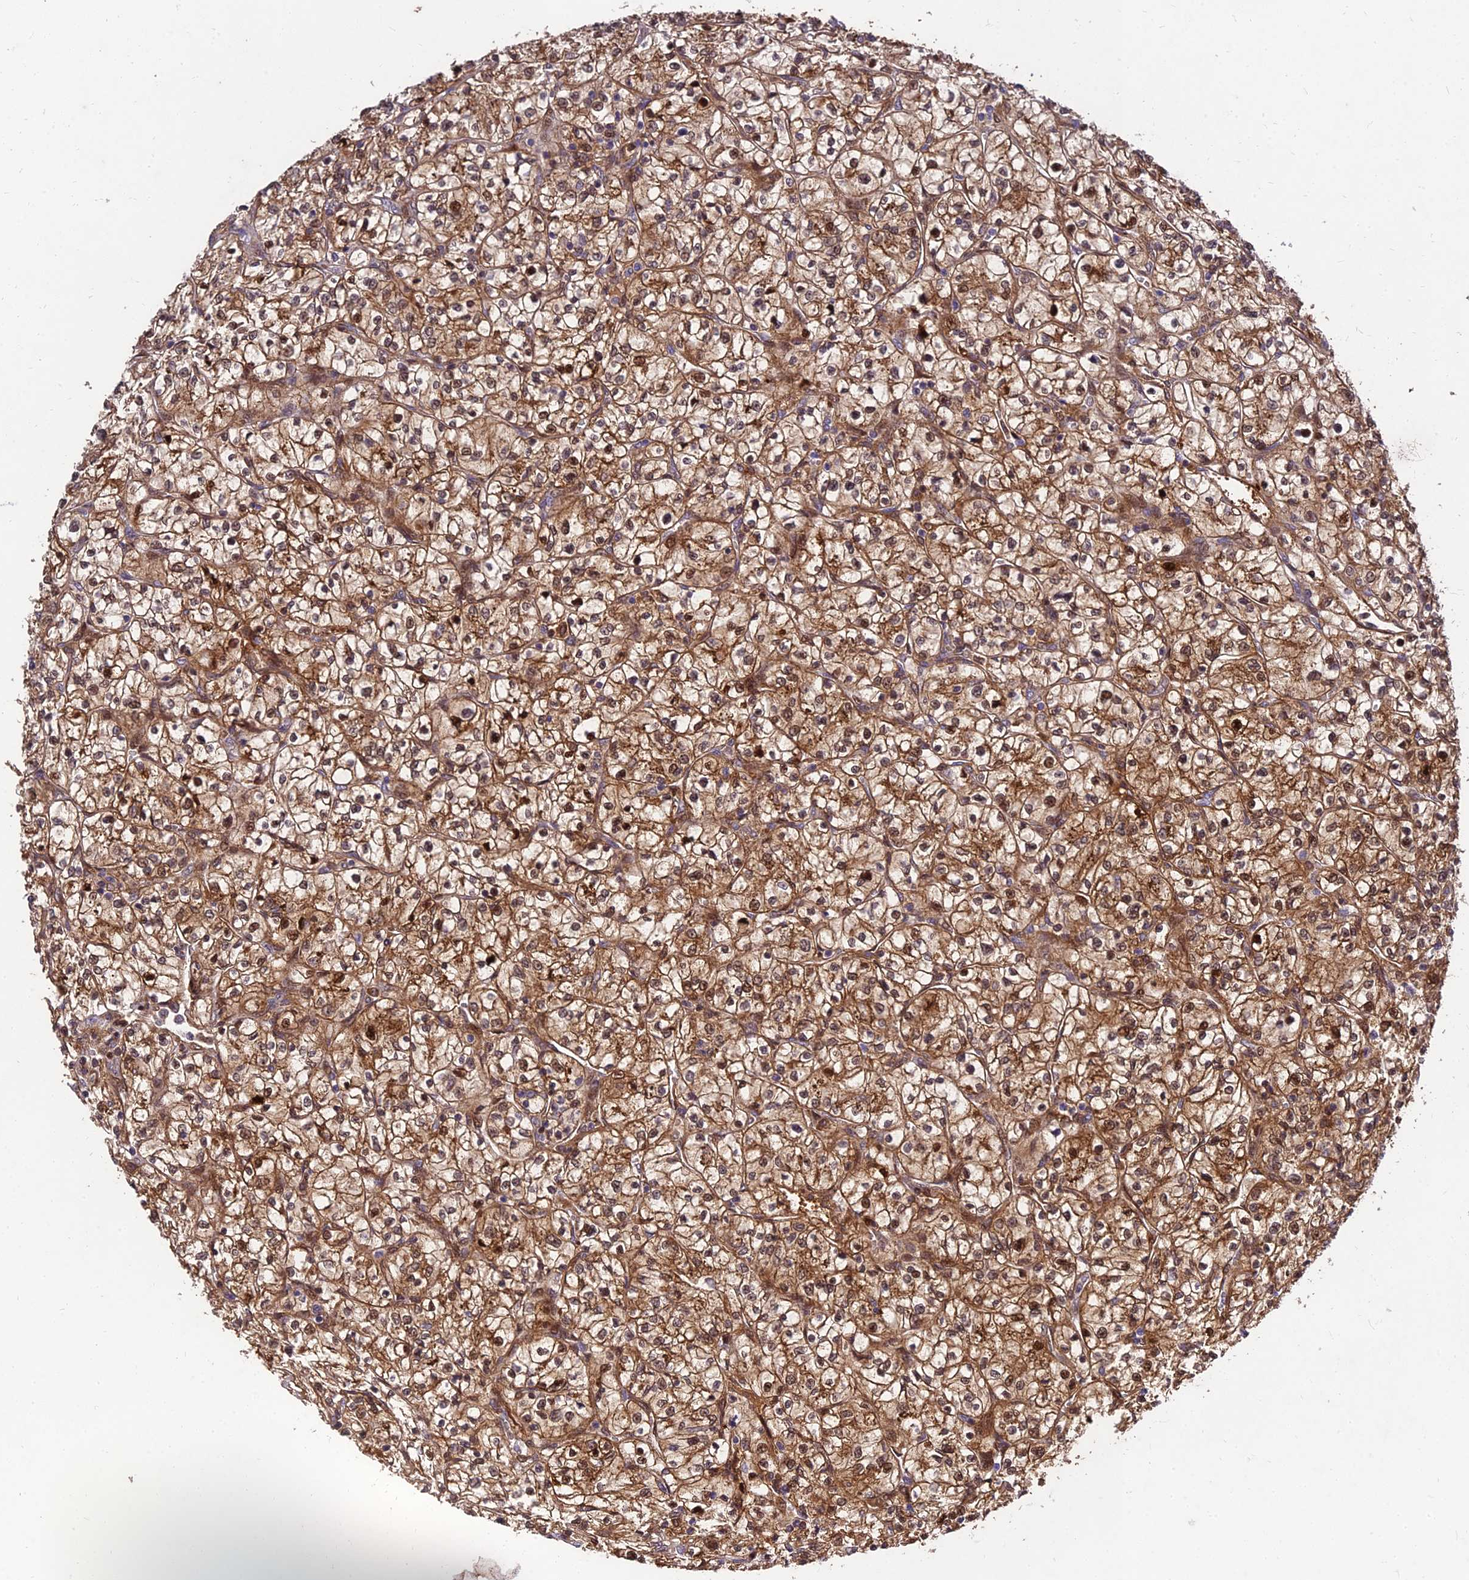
{"staining": {"intensity": "moderate", "quantity": ">75%", "location": "cytoplasmic/membranous,nuclear"}, "tissue": "renal cancer", "cell_type": "Tumor cells", "image_type": "cancer", "snomed": [{"axis": "morphology", "description": "Adenocarcinoma, NOS"}, {"axis": "topography", "description": "Kidney"}], "caption": "The immunohistochemical stain shows moderate cytoplasmic/membranous and nuclear staining in tumor cells of renal adenocarcinoma tissue. (Brightfield microscopy of DAB IHC at high magnification).", "gene": "MKKS", "patient": {"sex": "female", "age": 64}}